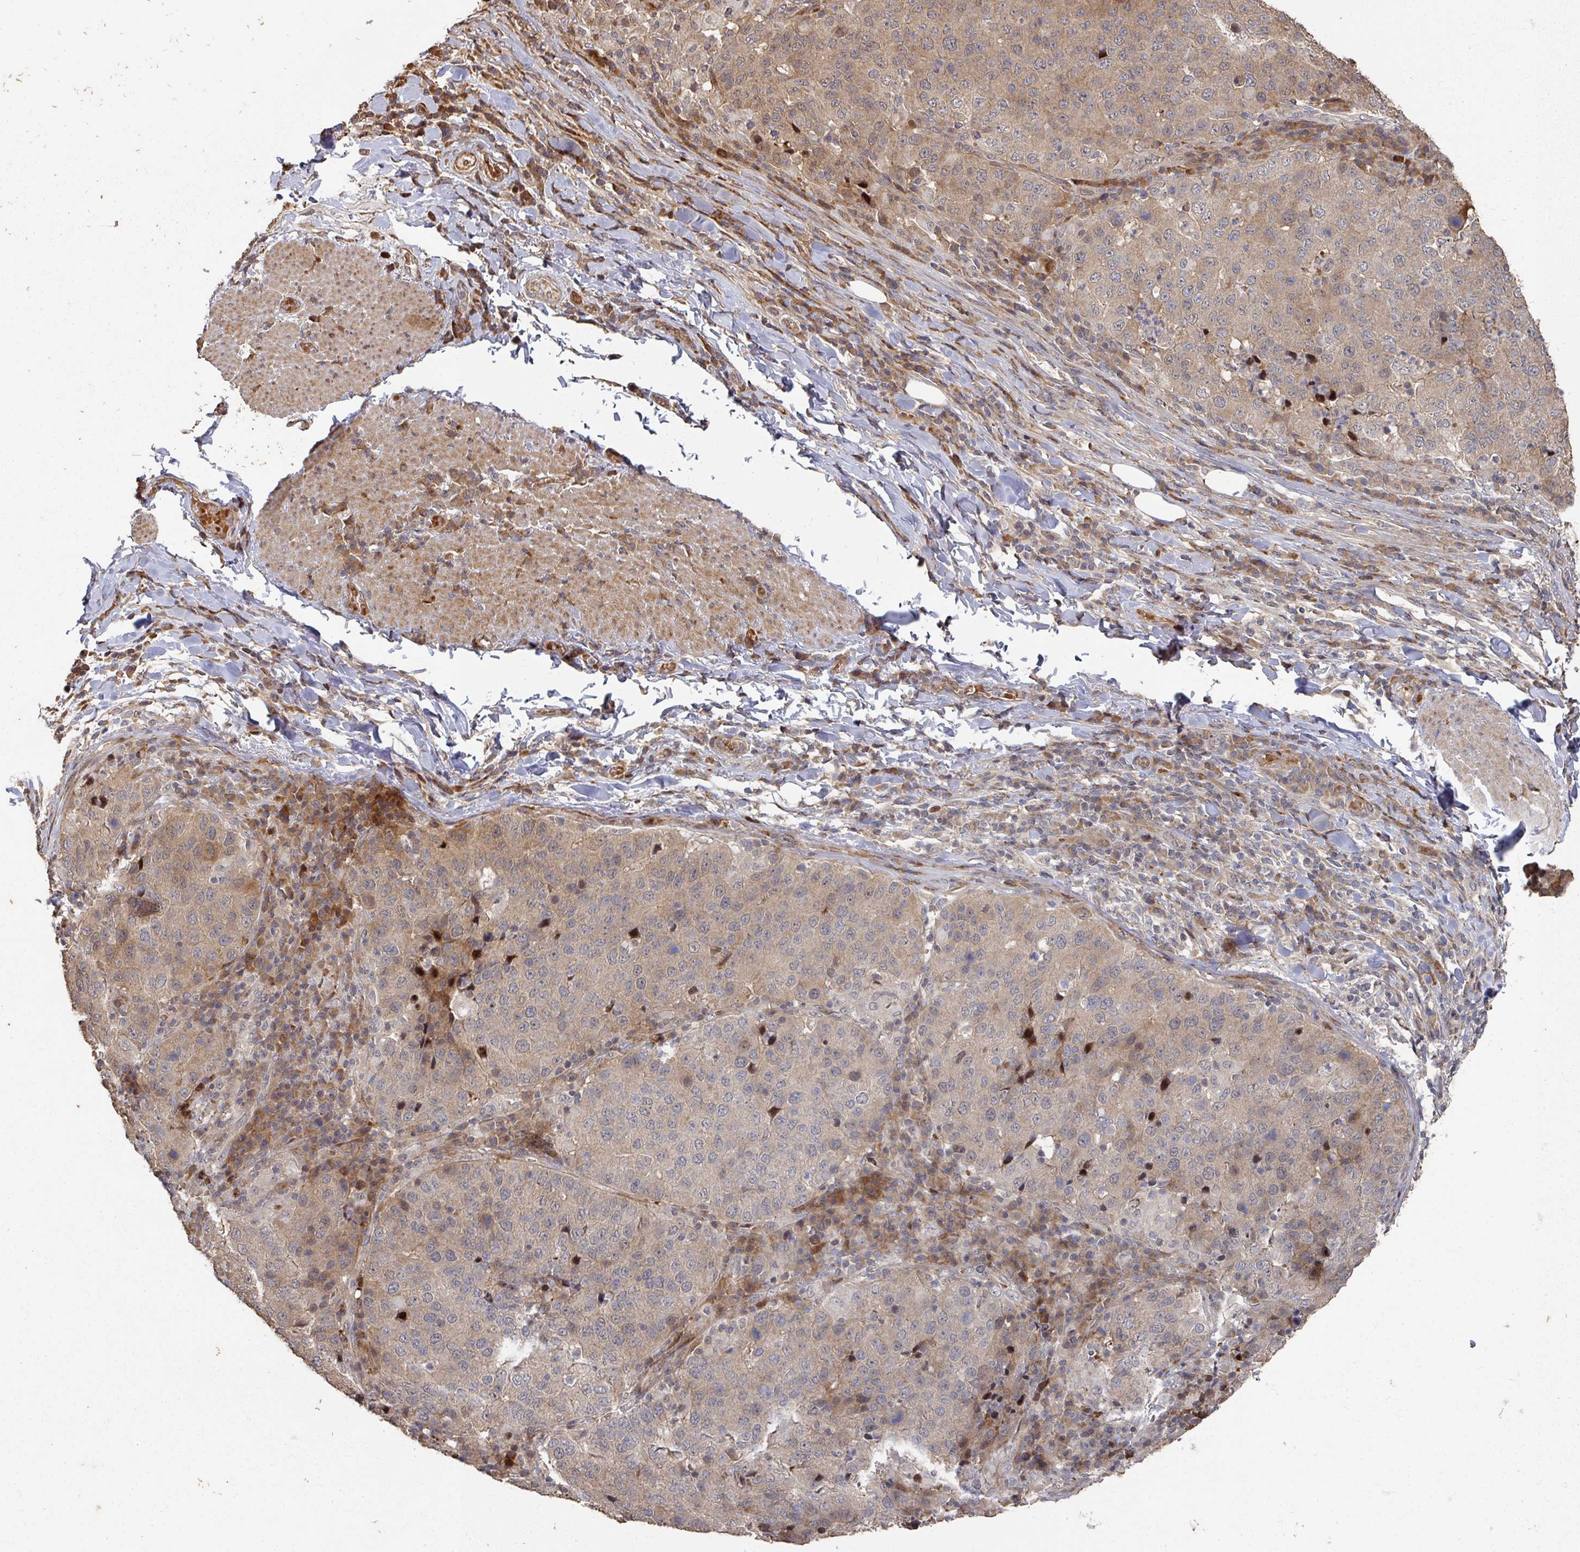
{"staining": {"intensity": "strong", "quantity": "25%-75%", "location": "cytoplasmic/membranous"}, "tissue": "stomach cancer", "cell_type": "Tumor cells", "image_type": "cancer", "snomed": [{"axis": "morphology", "description": "Adenocarcinoma, NOS"}, {"axis": "topography", "description": "Stomach"}], "caption": "Stomach cancer (adenocarcinoma) stained with a brown dye reveals strong cytoplasmic/membranous positive expression in approximately 25%-75% of tumor cells.", "gene": "CA7", "patient": {"sex": "male", "age": 71}}